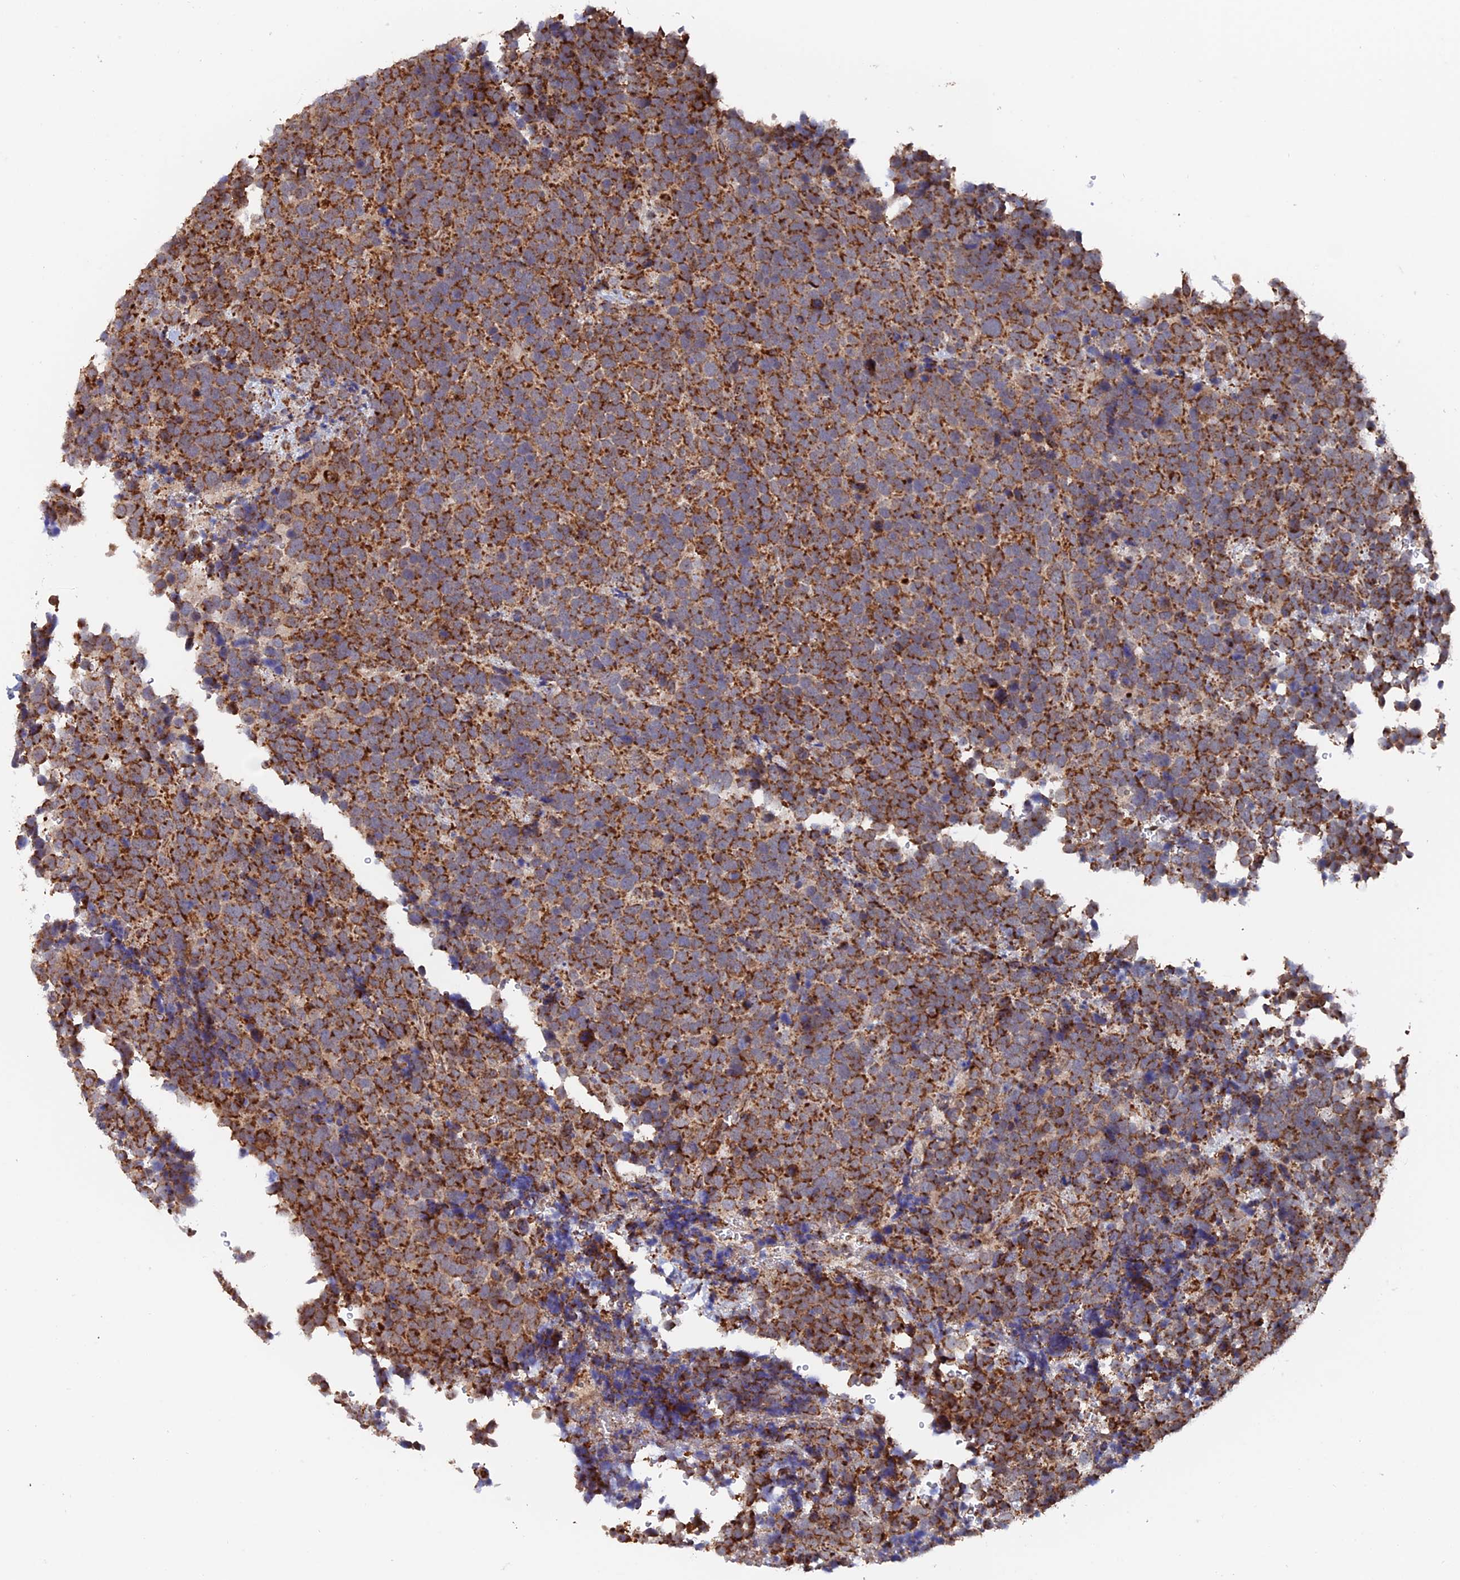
{"staining": {"intensity": "moderate", "quantity": ">75%", "location": "cytoplasmic/membranous"}, "tissue": "urothelial cancer", "cell_type": "Tumor cells", "image_type": "cancer", "snomed": [{"axis": "morphology", "description": "Urothelial carcinoma, High grade"}, {"axis": "topography", "description": "Urinary bladder"}], "caption": "A high-resolution photomicrograph shows IHC staining of urothelial cancer, which shows moderate cytoplasmic/membranous expression in approximately >75% of tumor cells. The staining was performed using DAB (3,3'-diaminobenzidine) to visualize the protein expression in brown, while the nuclei were stained in blue with hematoxylin (Magnification: 20x).", "gene": "DTYMK", "patient": {"sex": "female", "age": 82}}